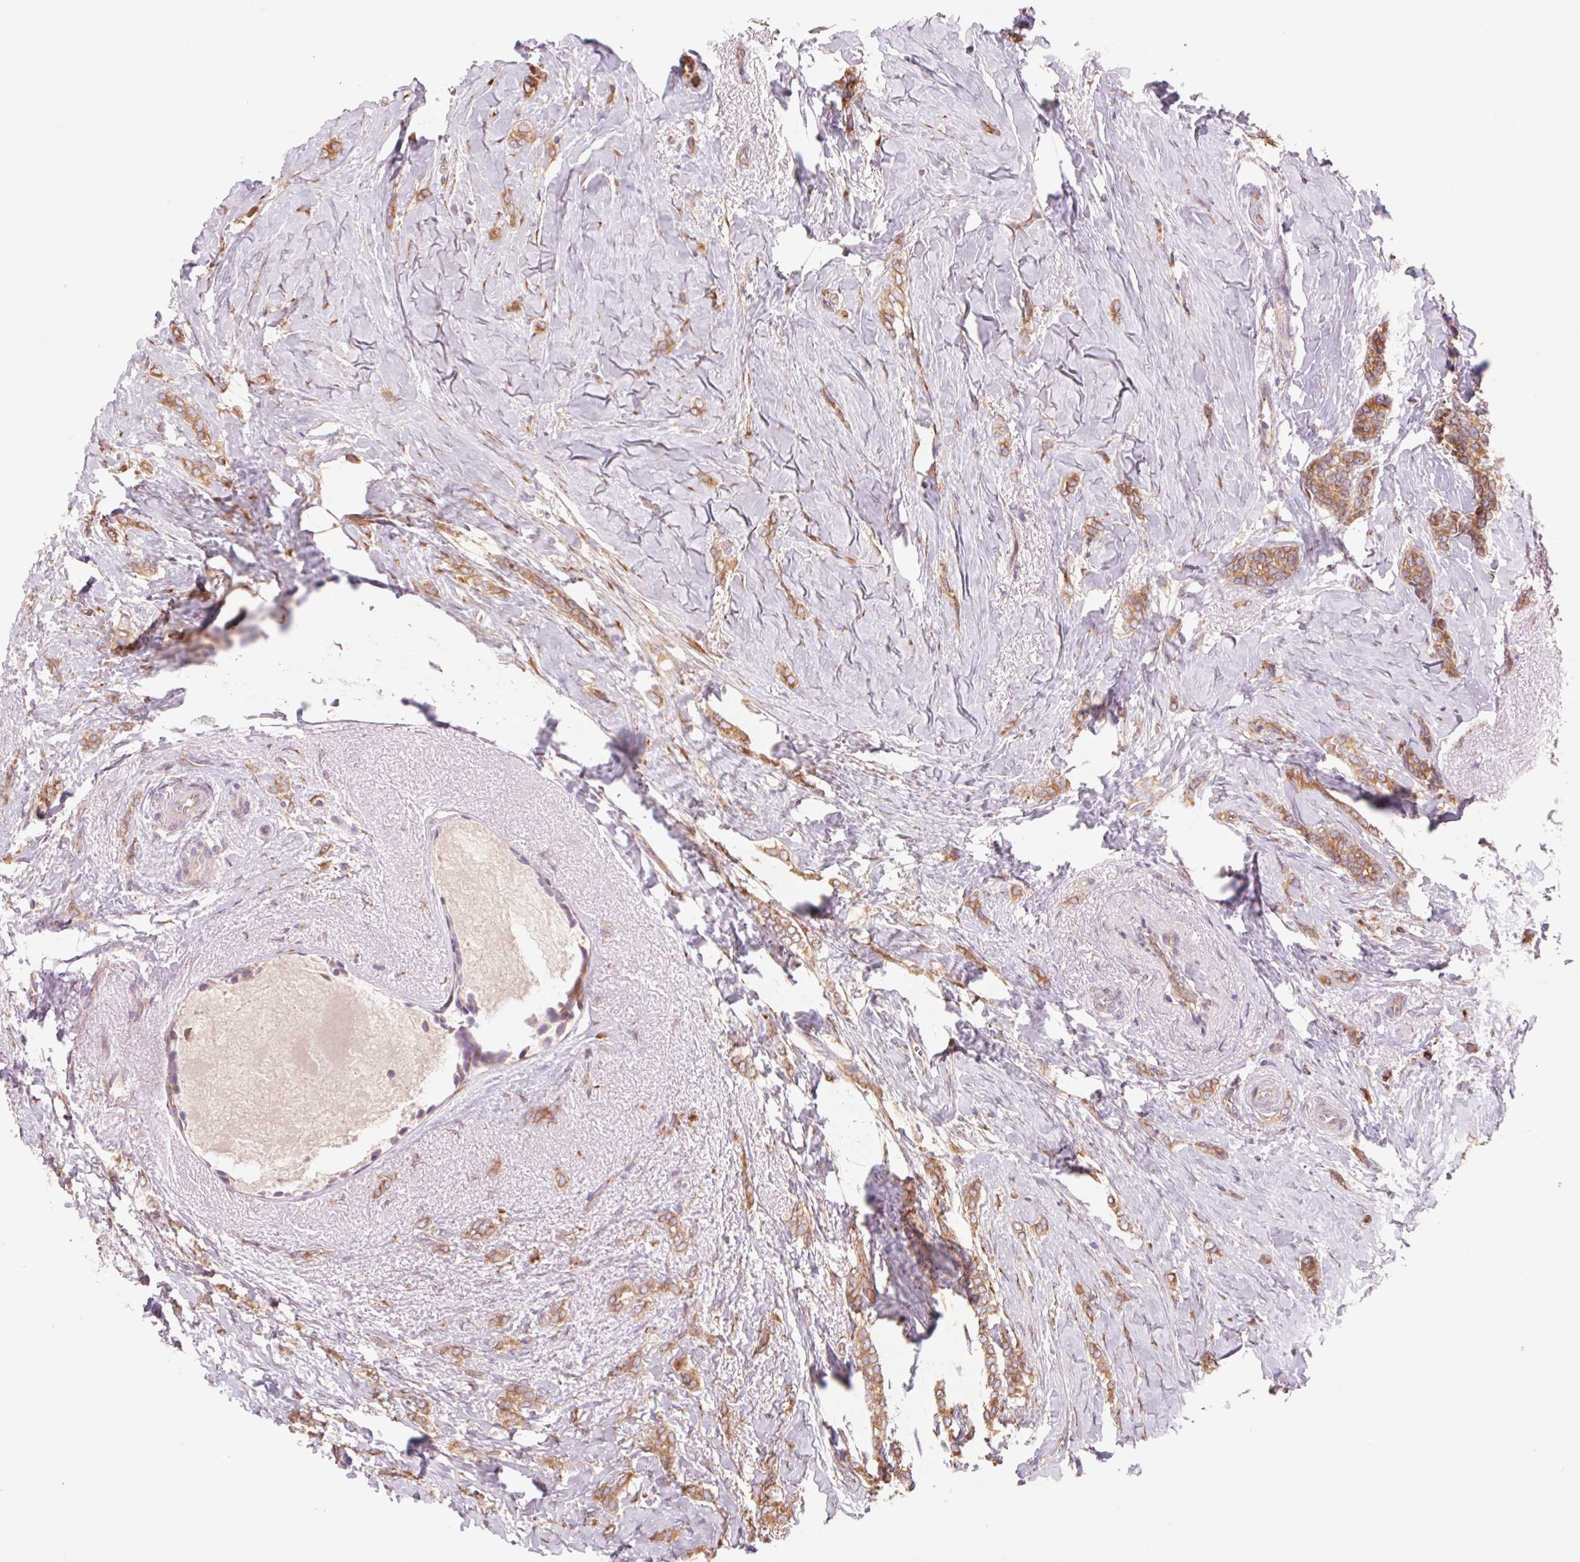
{"staining": {"intensity": "moderate", "quantity": ">75%", "location": "cytoplasmic/membranous"}, "tissue": "breast cancer", "cell_type": "Tumor cells", "image_type": "cancer", "snomed": [{"axis": "morphology", "description": "Normal tissue, NOS"}, {"axis": "morphology", "description": "Duct carcinoma"}, {"axis": "topography", "description": "Breast"}], "caption": "This histopathology image displays IHC staining of human breast invasive ductal carcinoma, with medium moderate cytoplasmic/membranous positivity in about >75% of tumor cells.", "gene": "RAB1A", "patient": {"sex": "female", "age": 77}}